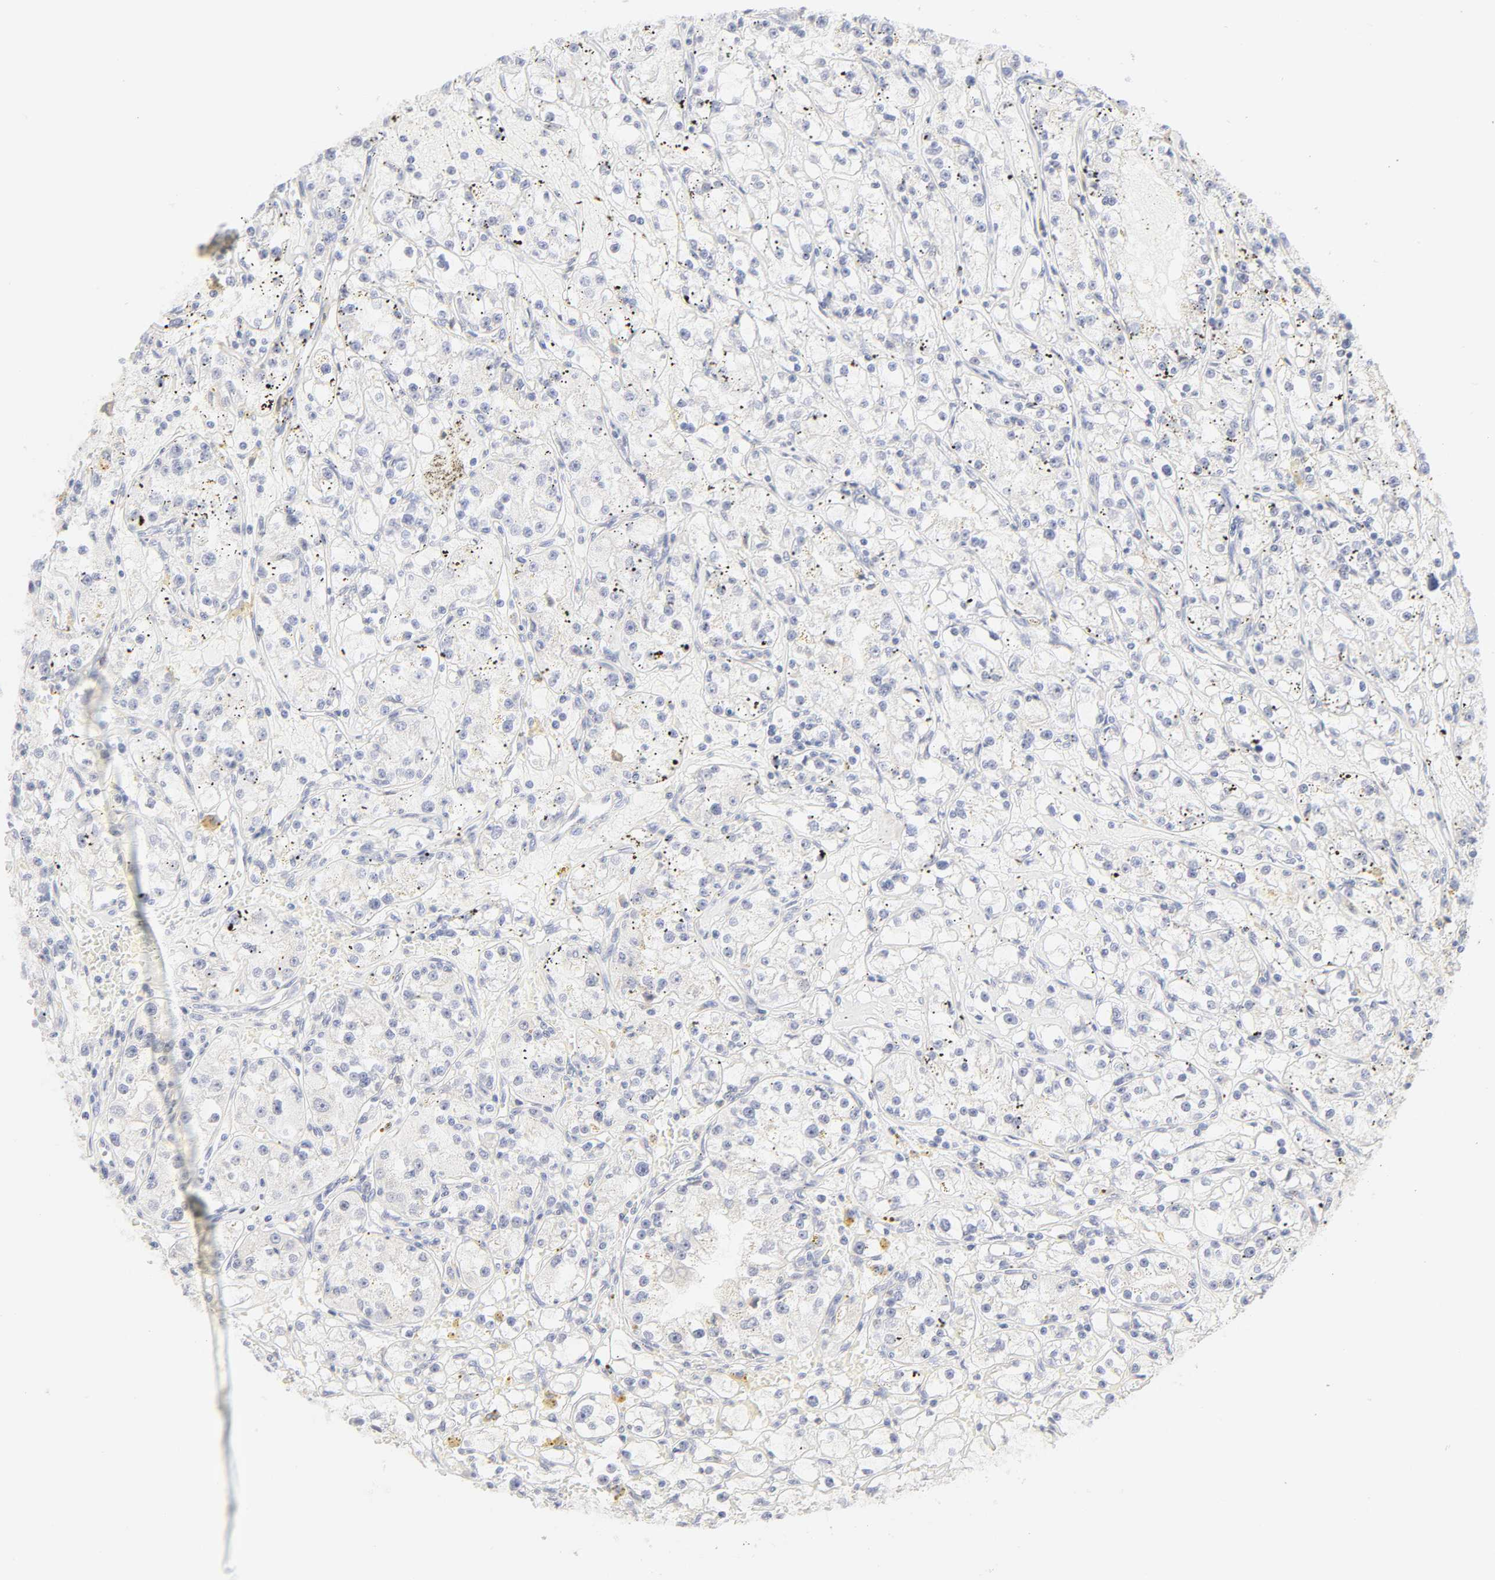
{"staining": {"intensity": "negative", "quantity": "none", "location": "none"}, "tissue": "renal cancer", "cell_type": "Tumor cells", "image_type": "cancer", "snomed": [{"axis": "morphology", "description": "Adenocarcinoma, NOS"}, {"axis": "topography", "description": "Kidney"}], "caption": "Immunohistochemistry of human renal adenocarcinoma displays no expression in tumor cells.", "gene": "CYP4B1", "patient": {"sex": "male", "age": 56}}